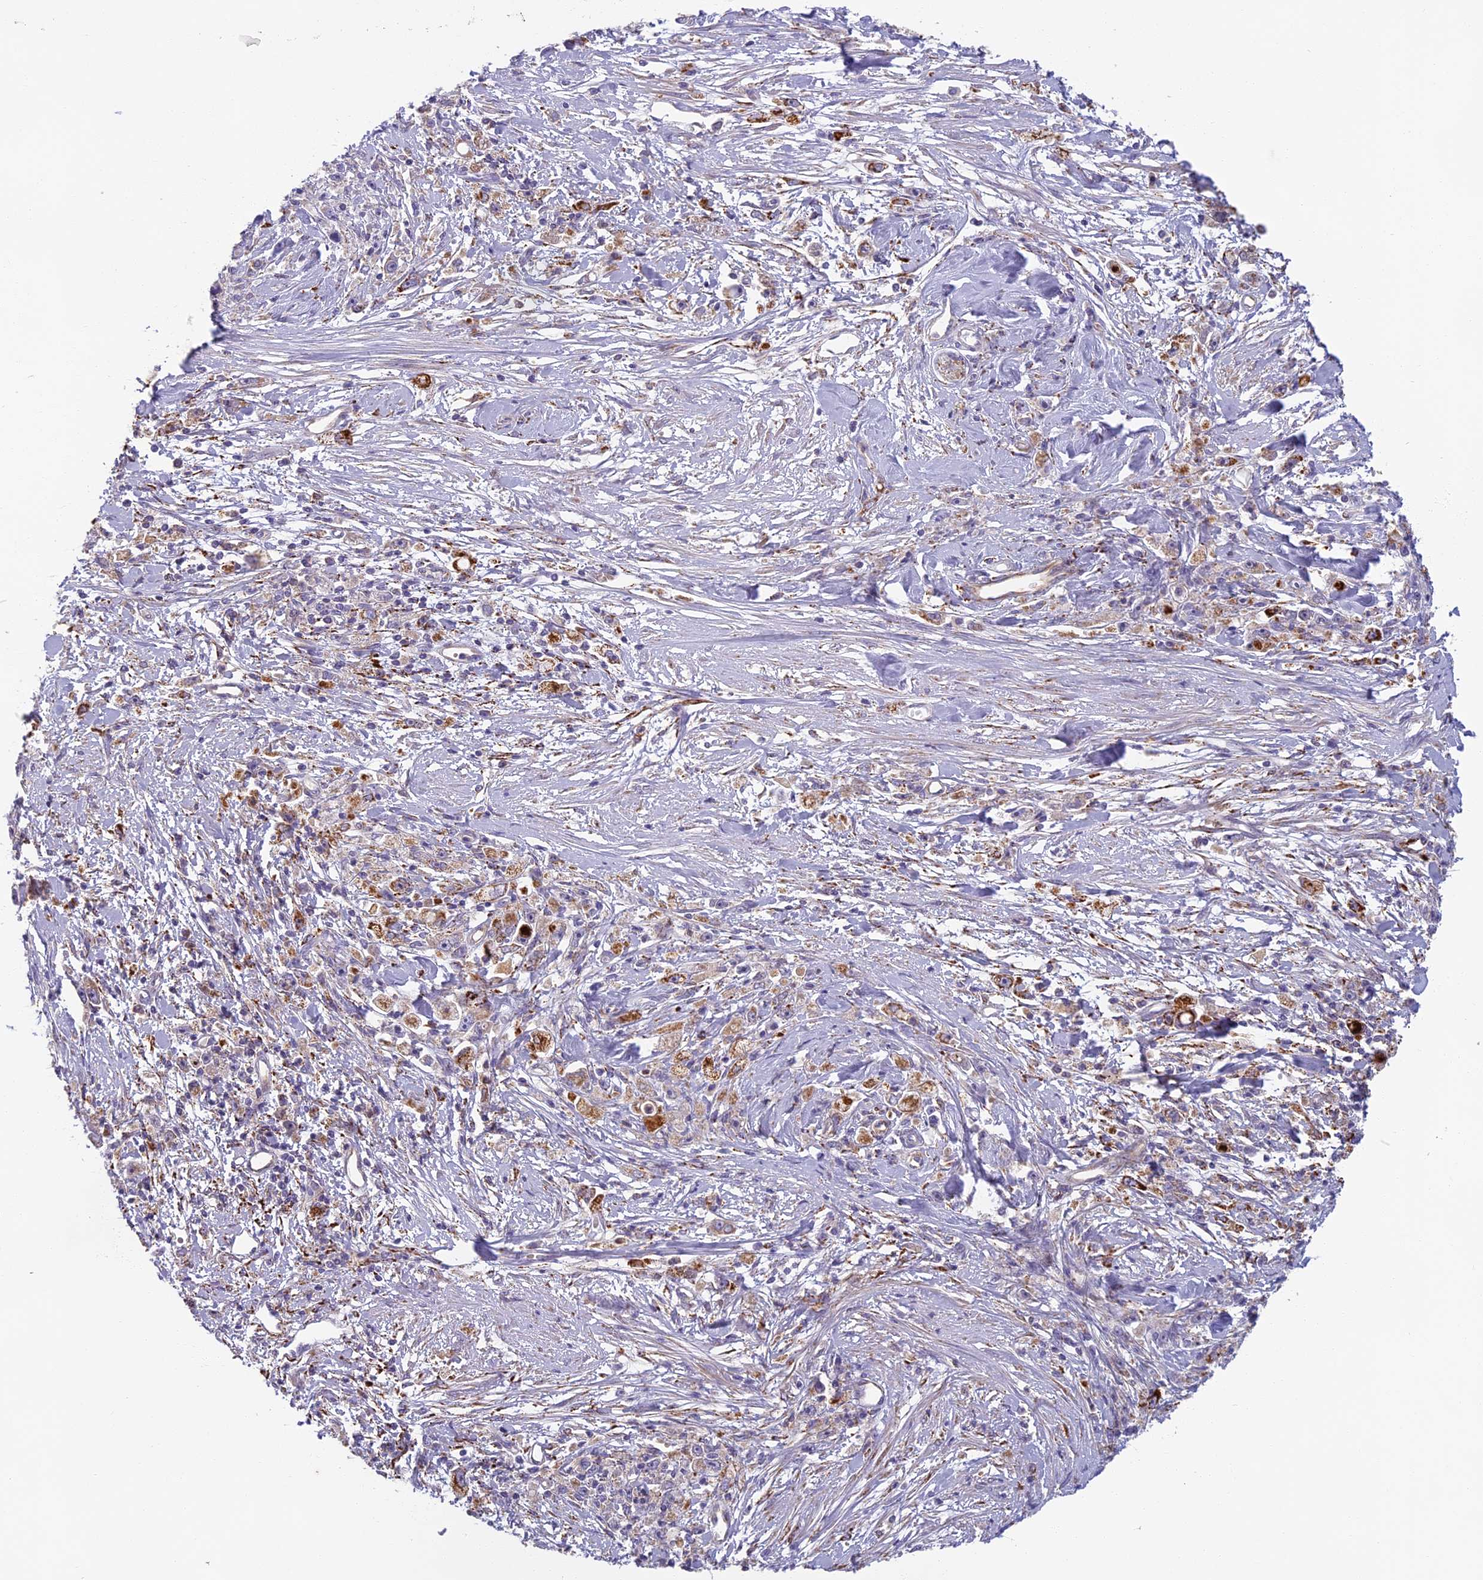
{"staining": {"intensity": "moderate", "quantity": "<25%", "location": "cytoplasmic/membranous"}, "tissue": "stomach cancer", "cell_type": "Tumor cells", "image_type": "cancer", "snomed": [{"axis": "morphology", "description": "Adenocarcinoma, NOS"}, {"axis": "topography", "description": "Stomach"}], "caption": "A brown stain labels moderate cytoplasmic/membranous expression of a protein in human stomach cancer (adenocarcinoma) tumor cells.", "gene": "SEMA7A", "patient": {"sex": "female", "age": 59}}